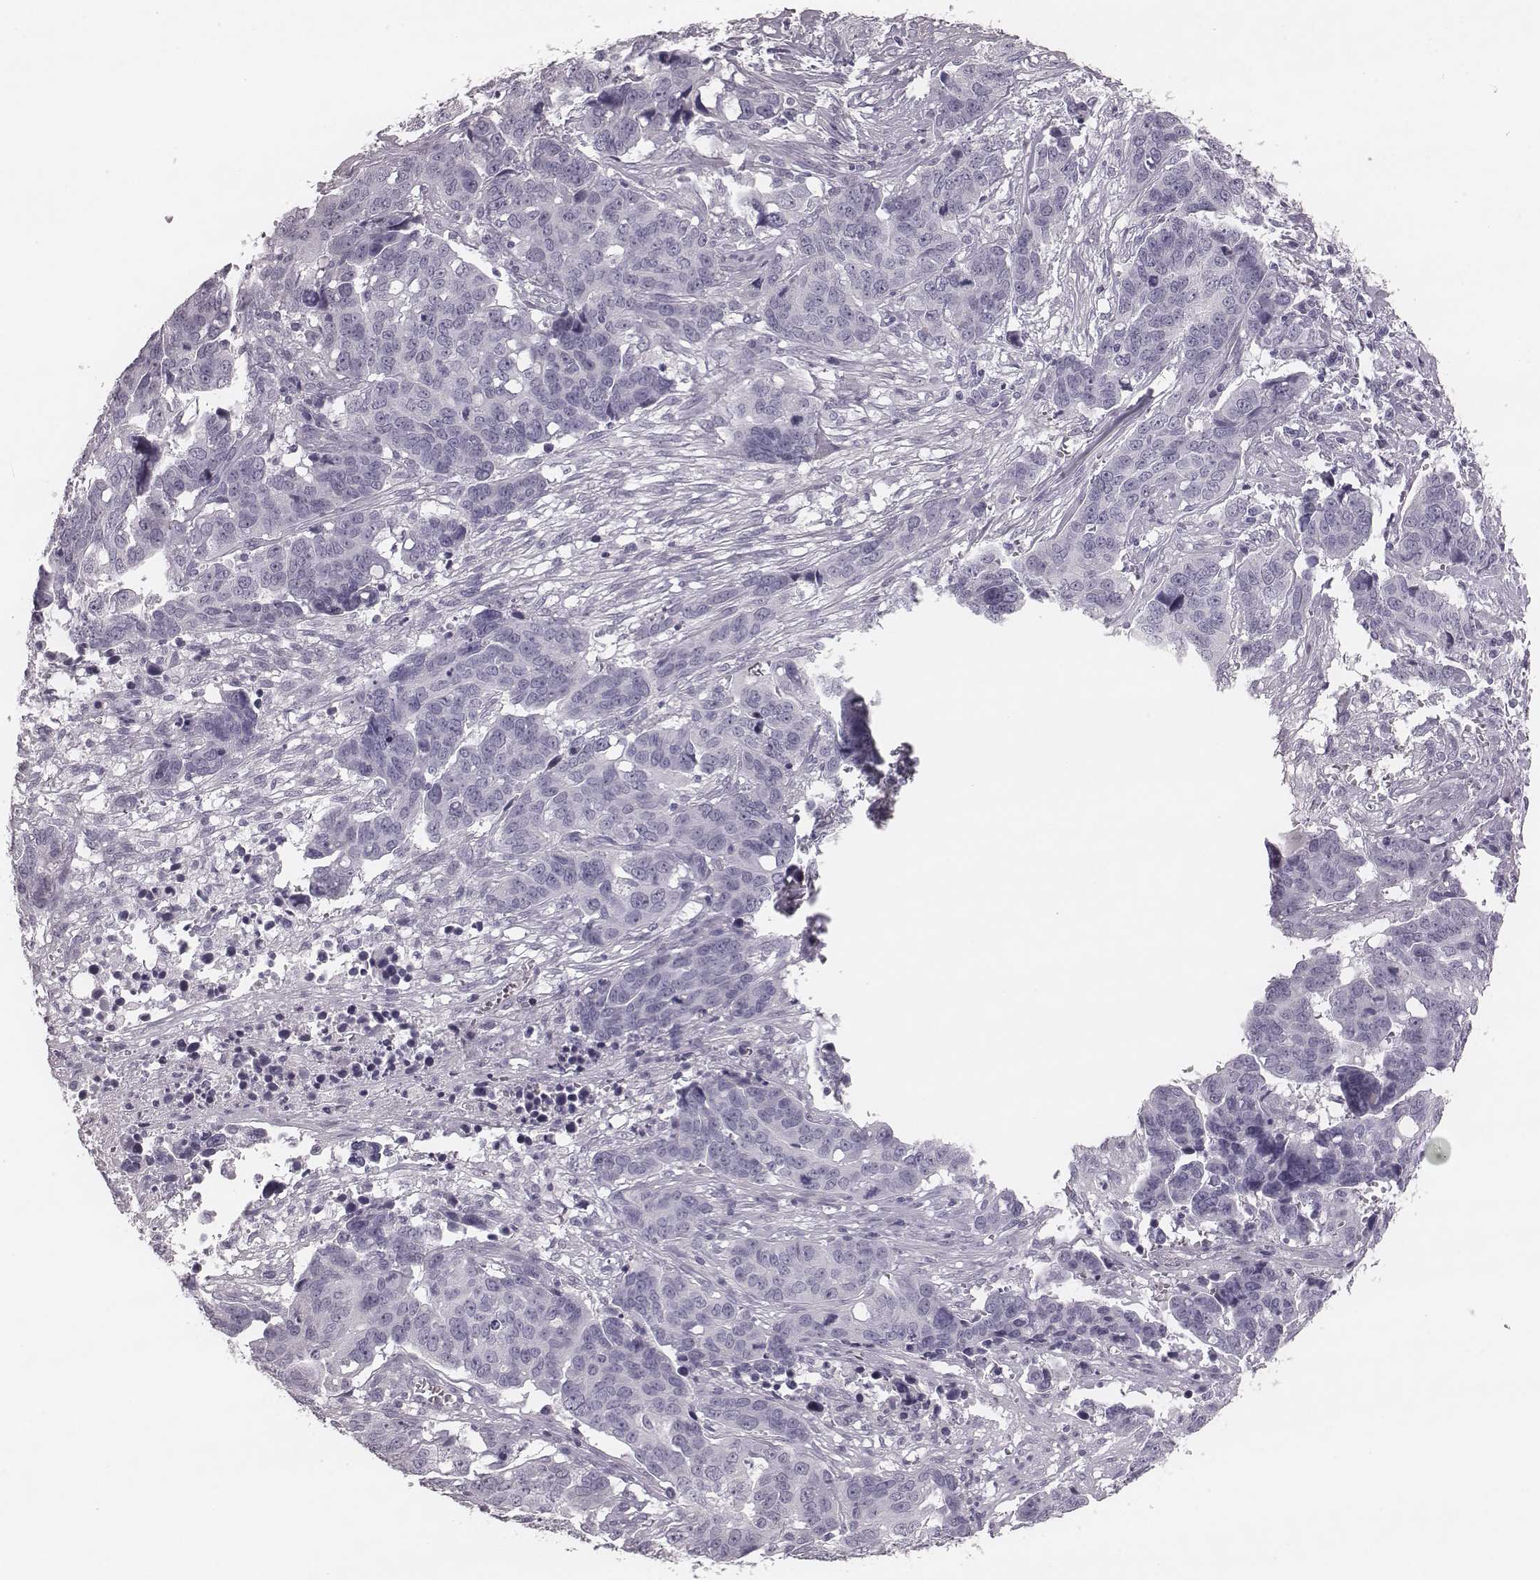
{"staining": {"intensity": "negative", "quantity": "none", "location": "none"}, "tissue": "ovarian cancer", "cell_type": "Tumor cells", "image_type": "cancer", "snomed": [{"axis": "morphology", "description": "Carcinoma, endometroid"}, {"axis": "topography", "description": "Ovary"}], "caption": "A high-resolution micrograph shows IHC staining of endometroid carcinoma (ovarian), which reveals no significant expression in tumor cells.", "gene": "KRT74", "patient": {"sex": "female", "age": 78}}